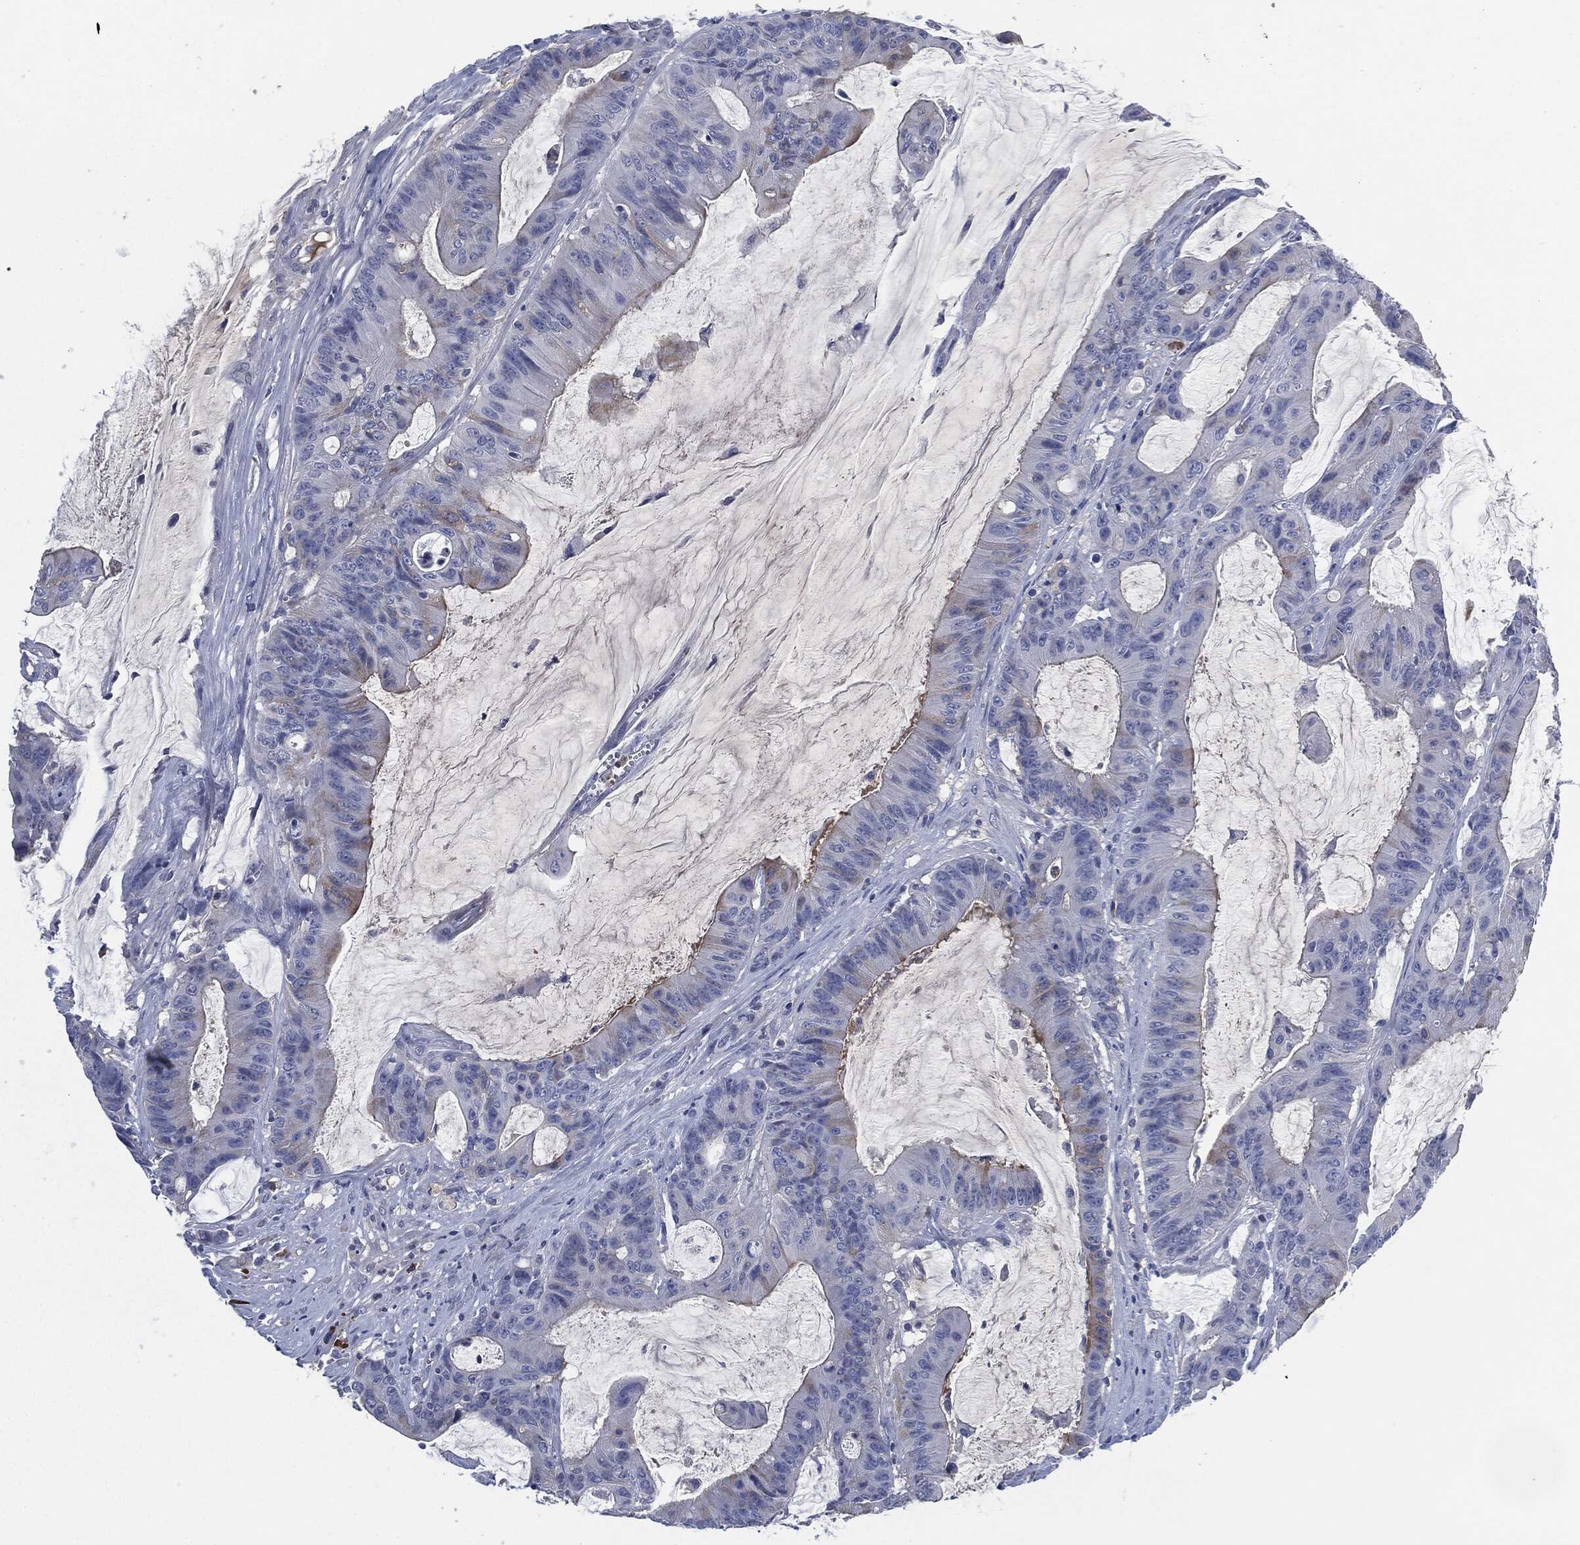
{"staining": {"intensity": "weak", "quantity": "<25%", "location": "cytoplasmic/membranous"}, "tissue": "colorectal cancer", "cell_type": "Tumor cells", "image_type": "cancer", "snomed": [{"axis": "morphology", "description": "Adenocarcinoma, NOS"}, {"axis": "topography", "description": "Colon"}], "caption": "DAB immunohistochemical staining of human adenocarcinoma (colorectal) demonstrates no significant expression in tumor cells.", "gene": "CD27", "patient": {"sex": "female", "age": 69}}